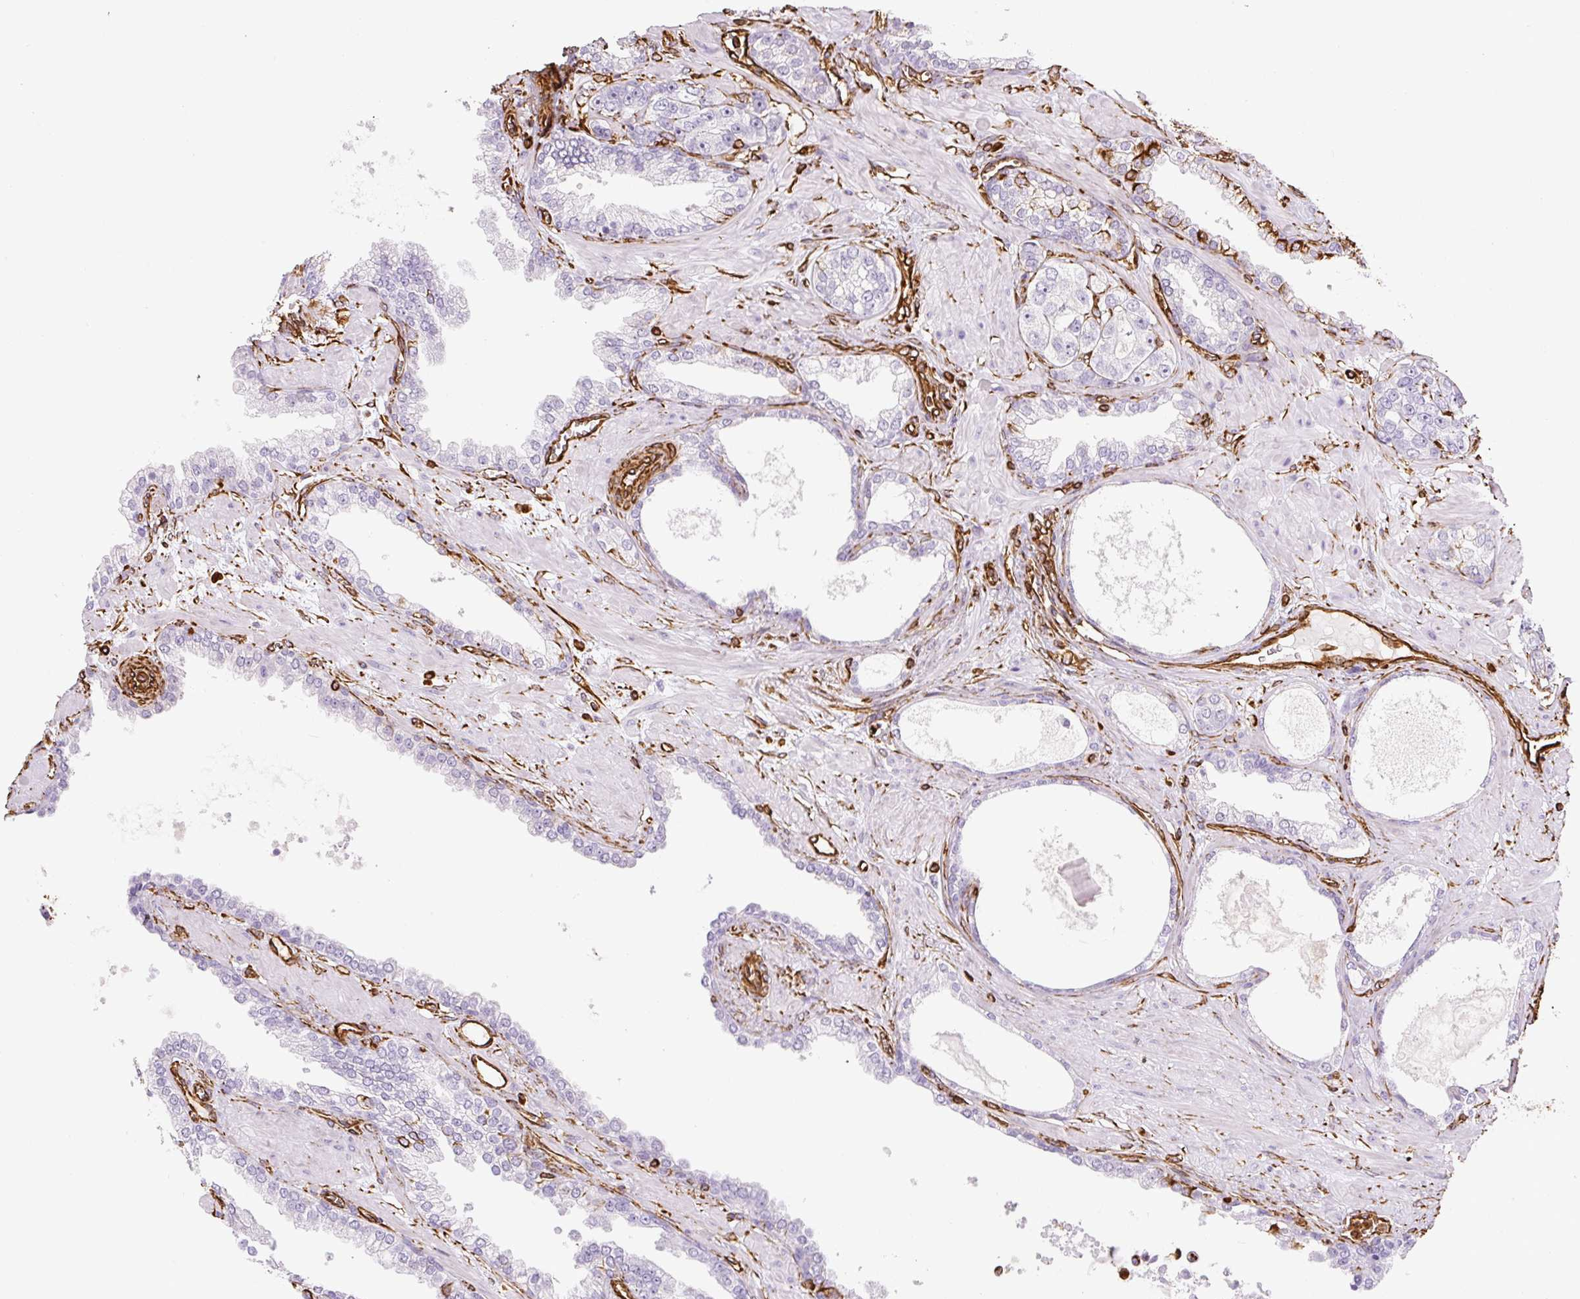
{"staining": {"intensity": "negative", "quantity": "none", "location": "none"}, "tissue": "prostate cancer", "cell_type": "Tumor cells", "image_type": "cancer", "snomed": [{"axis": "morphology", "description": "Adenocarcinoma, High grade"}, {"axis": "topography", "description": "Prostate"}], "caption": "Tumor cells show no significant expression in high-grade adenocarcinoma (prostate).", "gene": "VIM", "patient": {"sex": "male", "age": 71}}